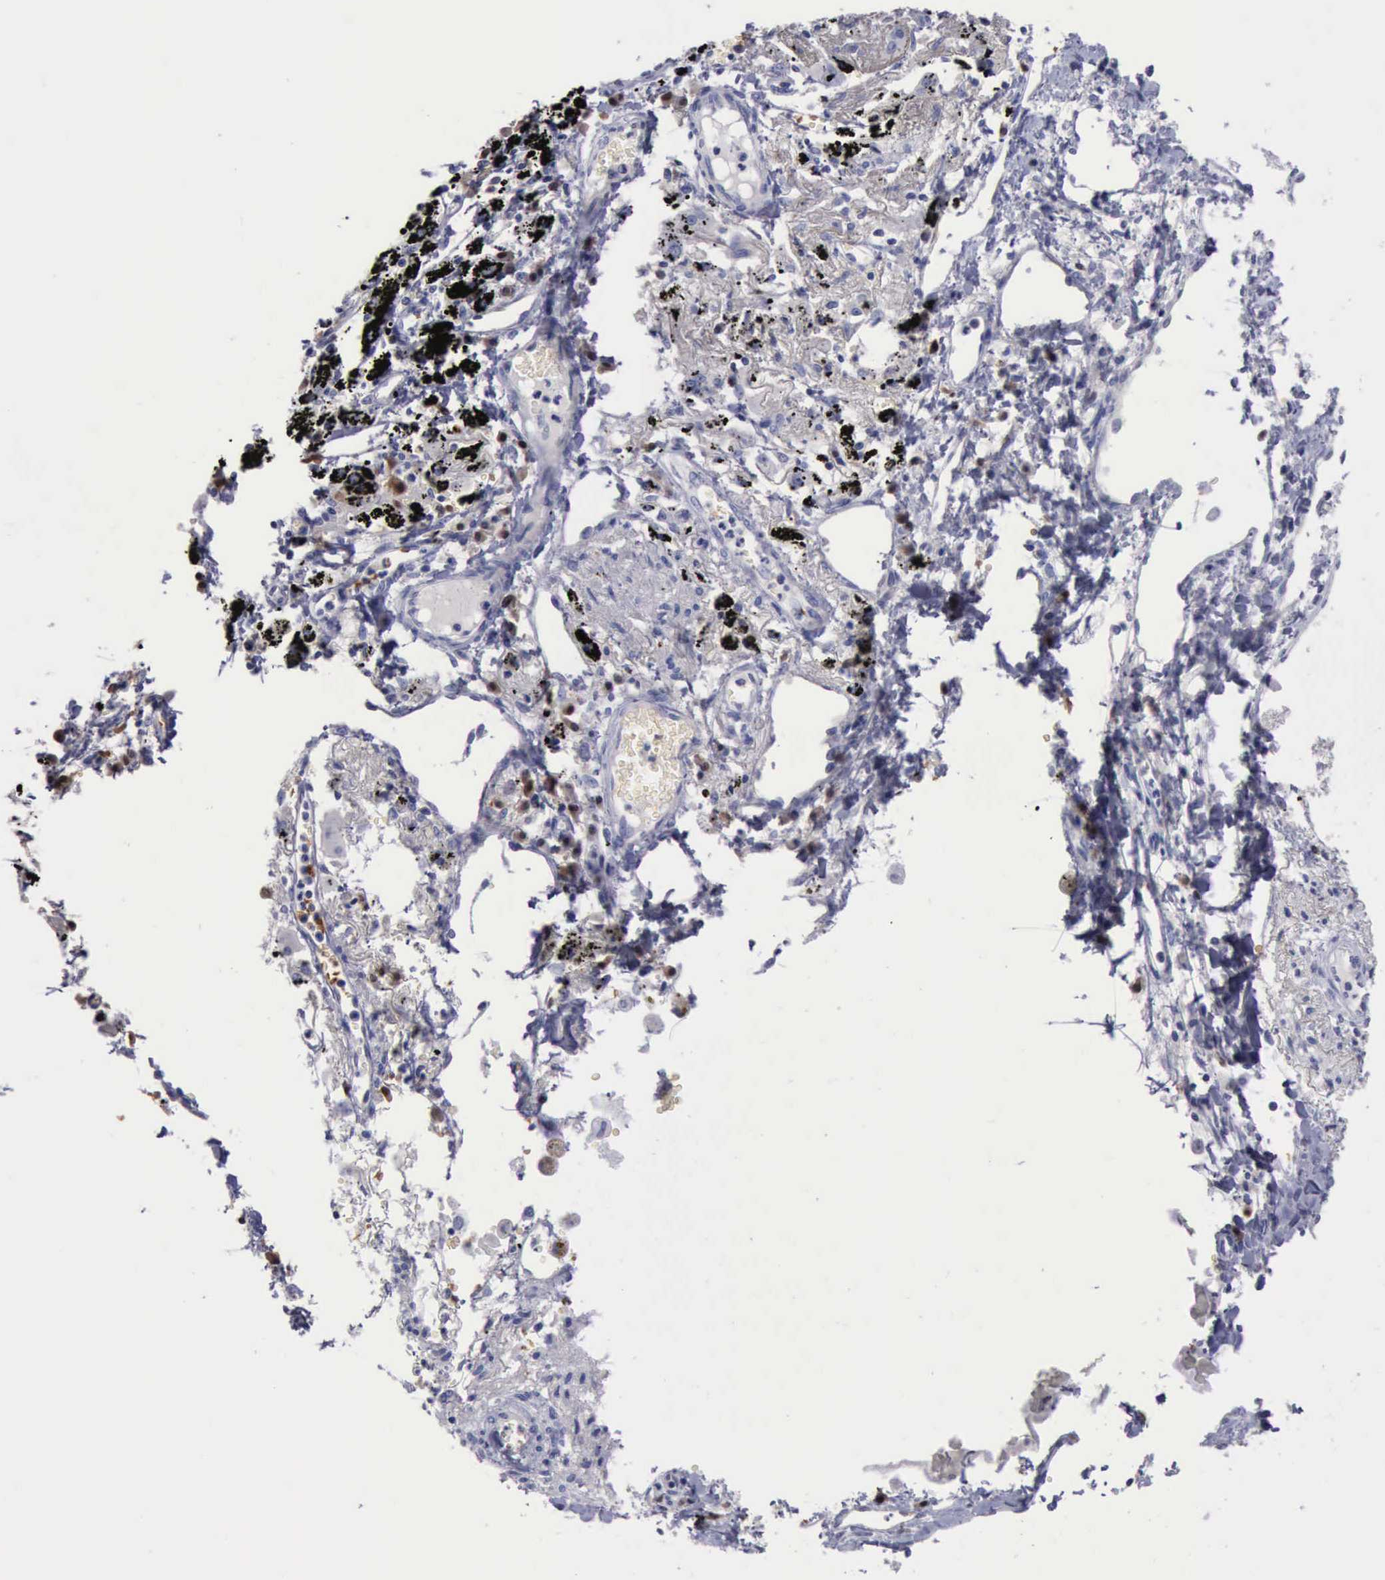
{"staining": {"intensity": "negative", "quantity": "none", "location": "none"}, "tissue": "lung cancer", "cell_type": "Tumor cells", "image_type": "cancer", "snomed": [{"axis": "morphology", "description": "Squamous cell carcinoma, NOS"}, {"axis": "topography", "description": "Lung"}], "caption": "The immunohistochemistry histopathology image has no significant staining in tumor cells of squamous cell carcinoma (lung) tissue.", "gene": "CEP128", "patient": {"sex": "male", "age": 71}}